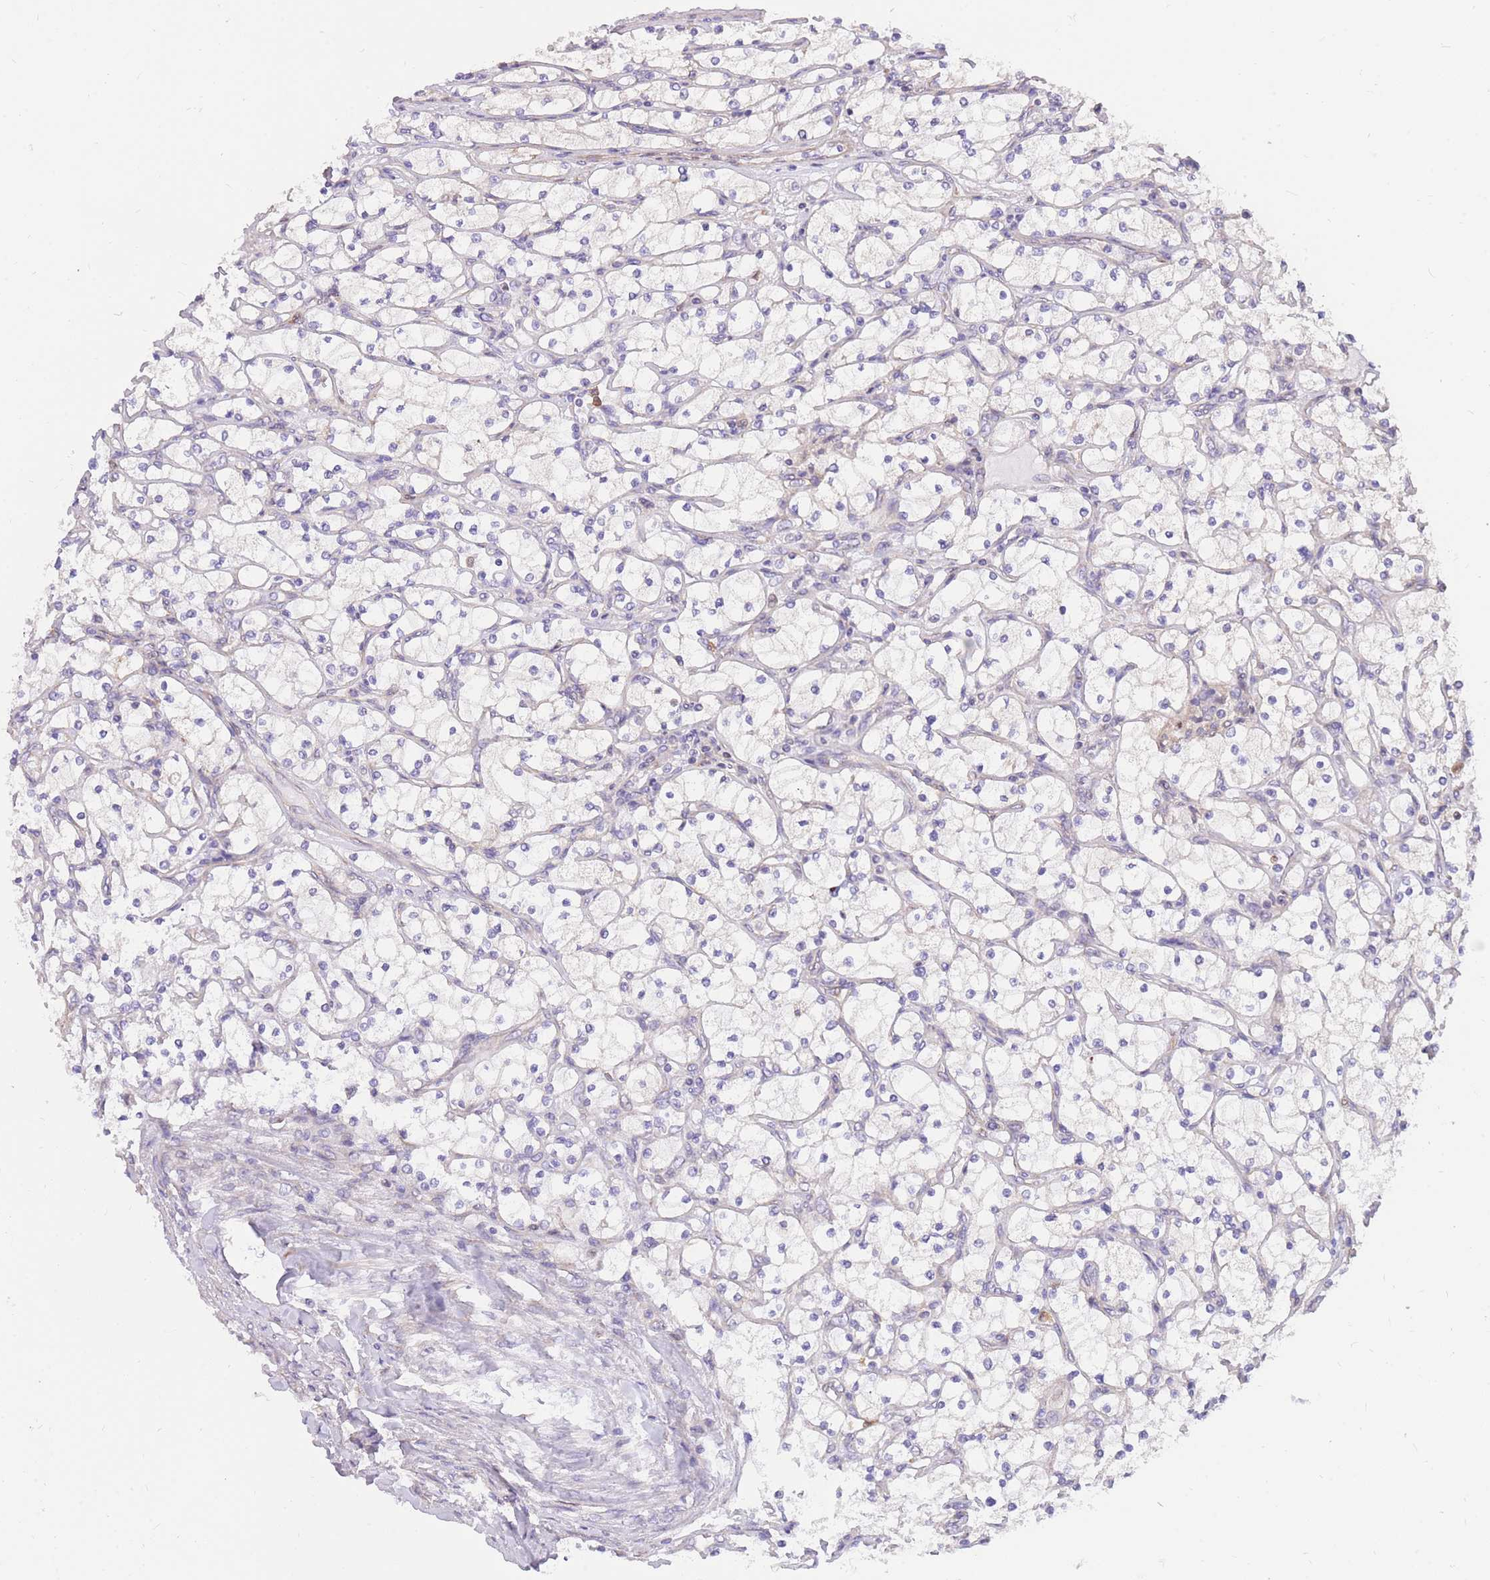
{"staining": {"intensity": "negative", "quantity": "none", "location": "none"}, "tissue": "renal cancer", "cell_type": "Tumor cells", "image_type": "cancer", "snomed": [{"axis": "morphology", "description": "Adenocarcinoma, NOS"}, {"axis": "topography", "description": "Kidney"}], "caption": "Tumor cells show no significant expression in renal cancer.", "gene": "TOPAZ1", "patient": {"sex": "male", "age": 80}}